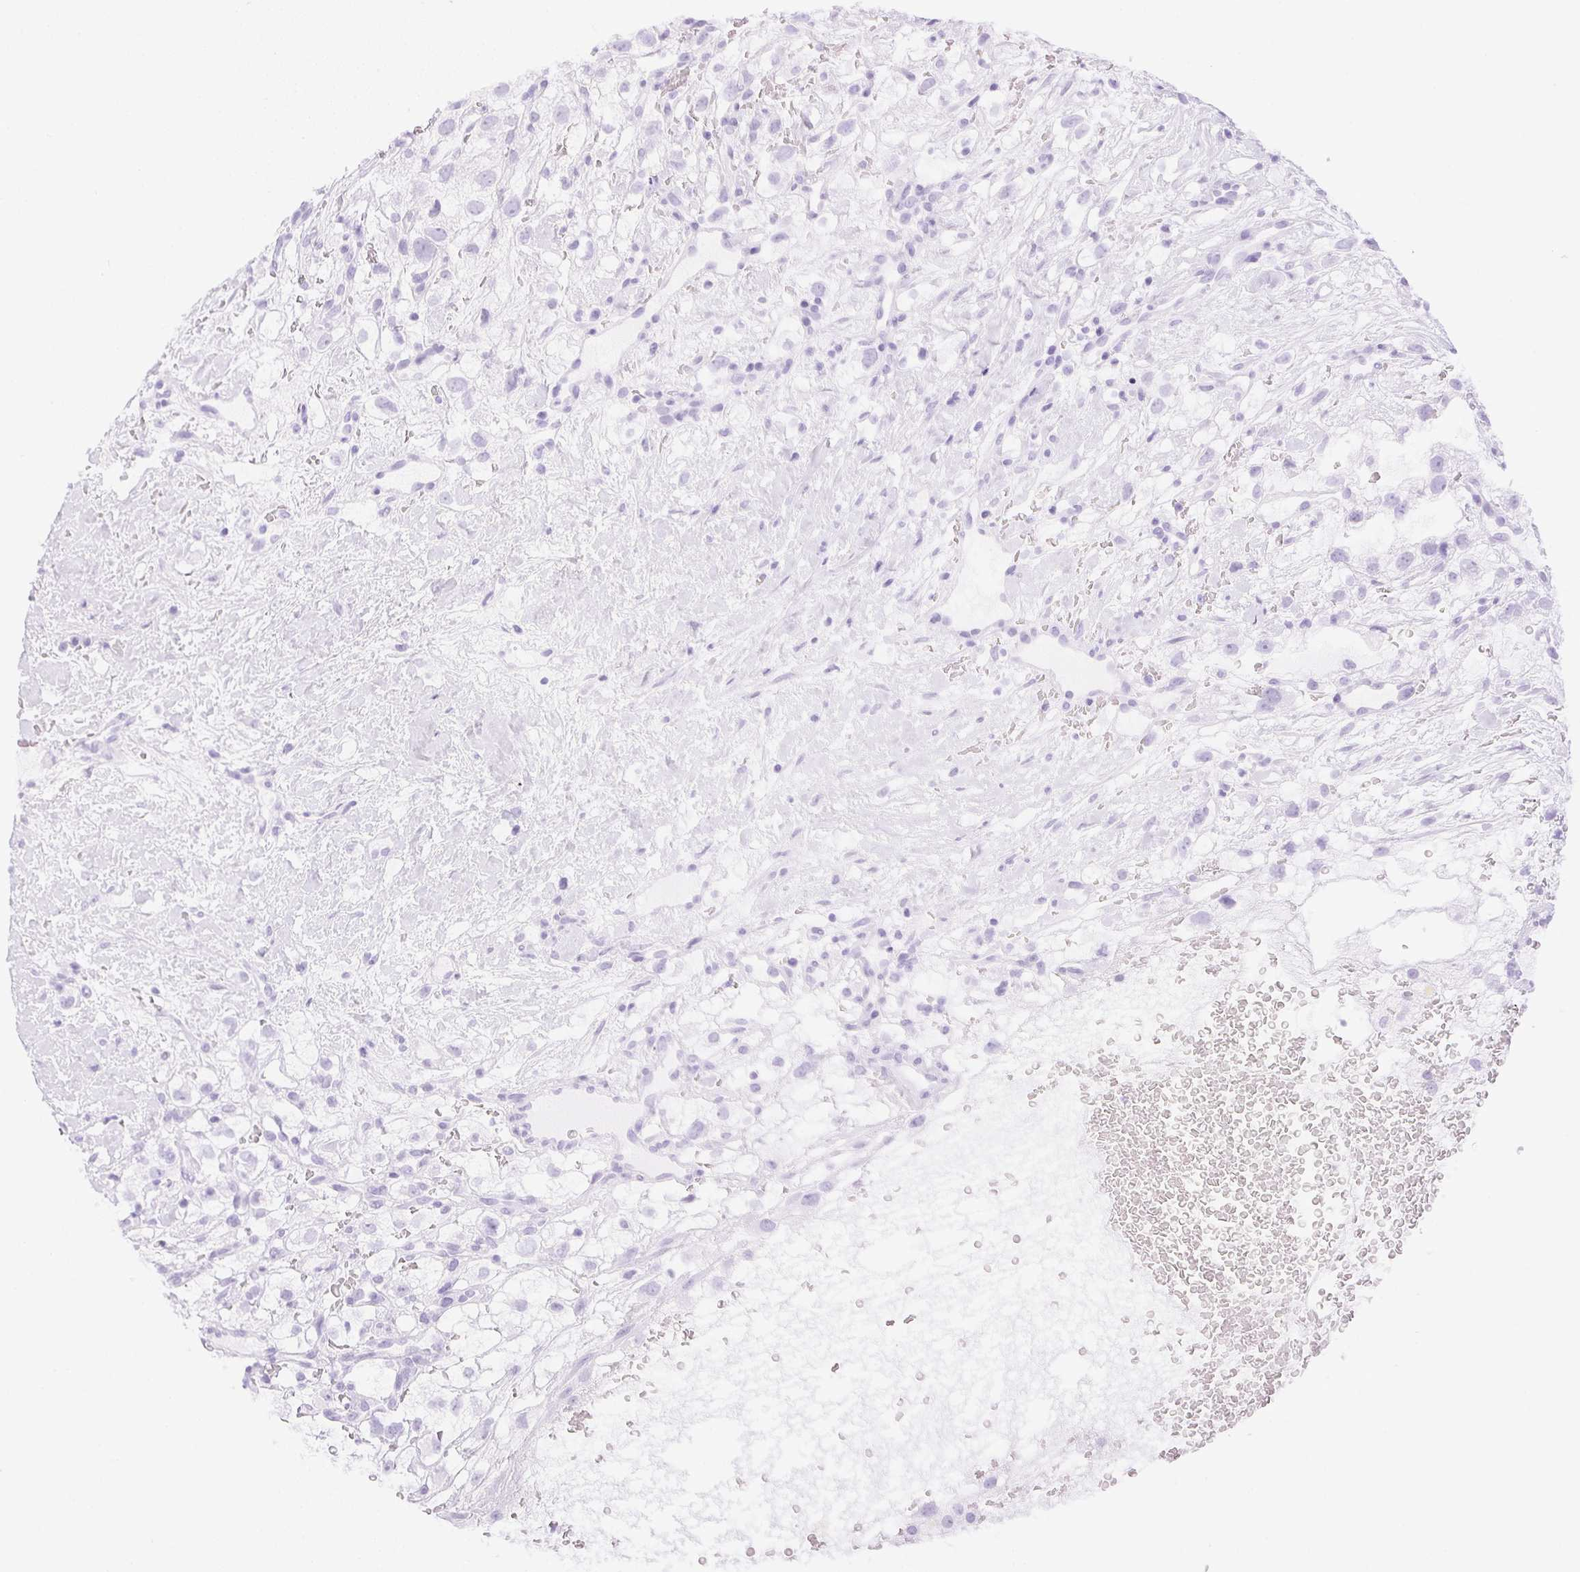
{"staining": {"intensity": "negative", "quantity": "none", "location": "none"}, "tissue": "renal cancer", "cell_type": "Tumor cells", "image_type": "cancer", "snomed": [{"axis": "morphology", "description": "Adenocarcinoma, NOS"}, {"axis": "topography", "description": "Kidney"}], "caption": "A photomicrograph of renal adenocarcinoma stained for a protein displays no brown staining in tumor cells.", "gene": "ATP6V1G3", "patient": {"sex": "male", "age": 59}}